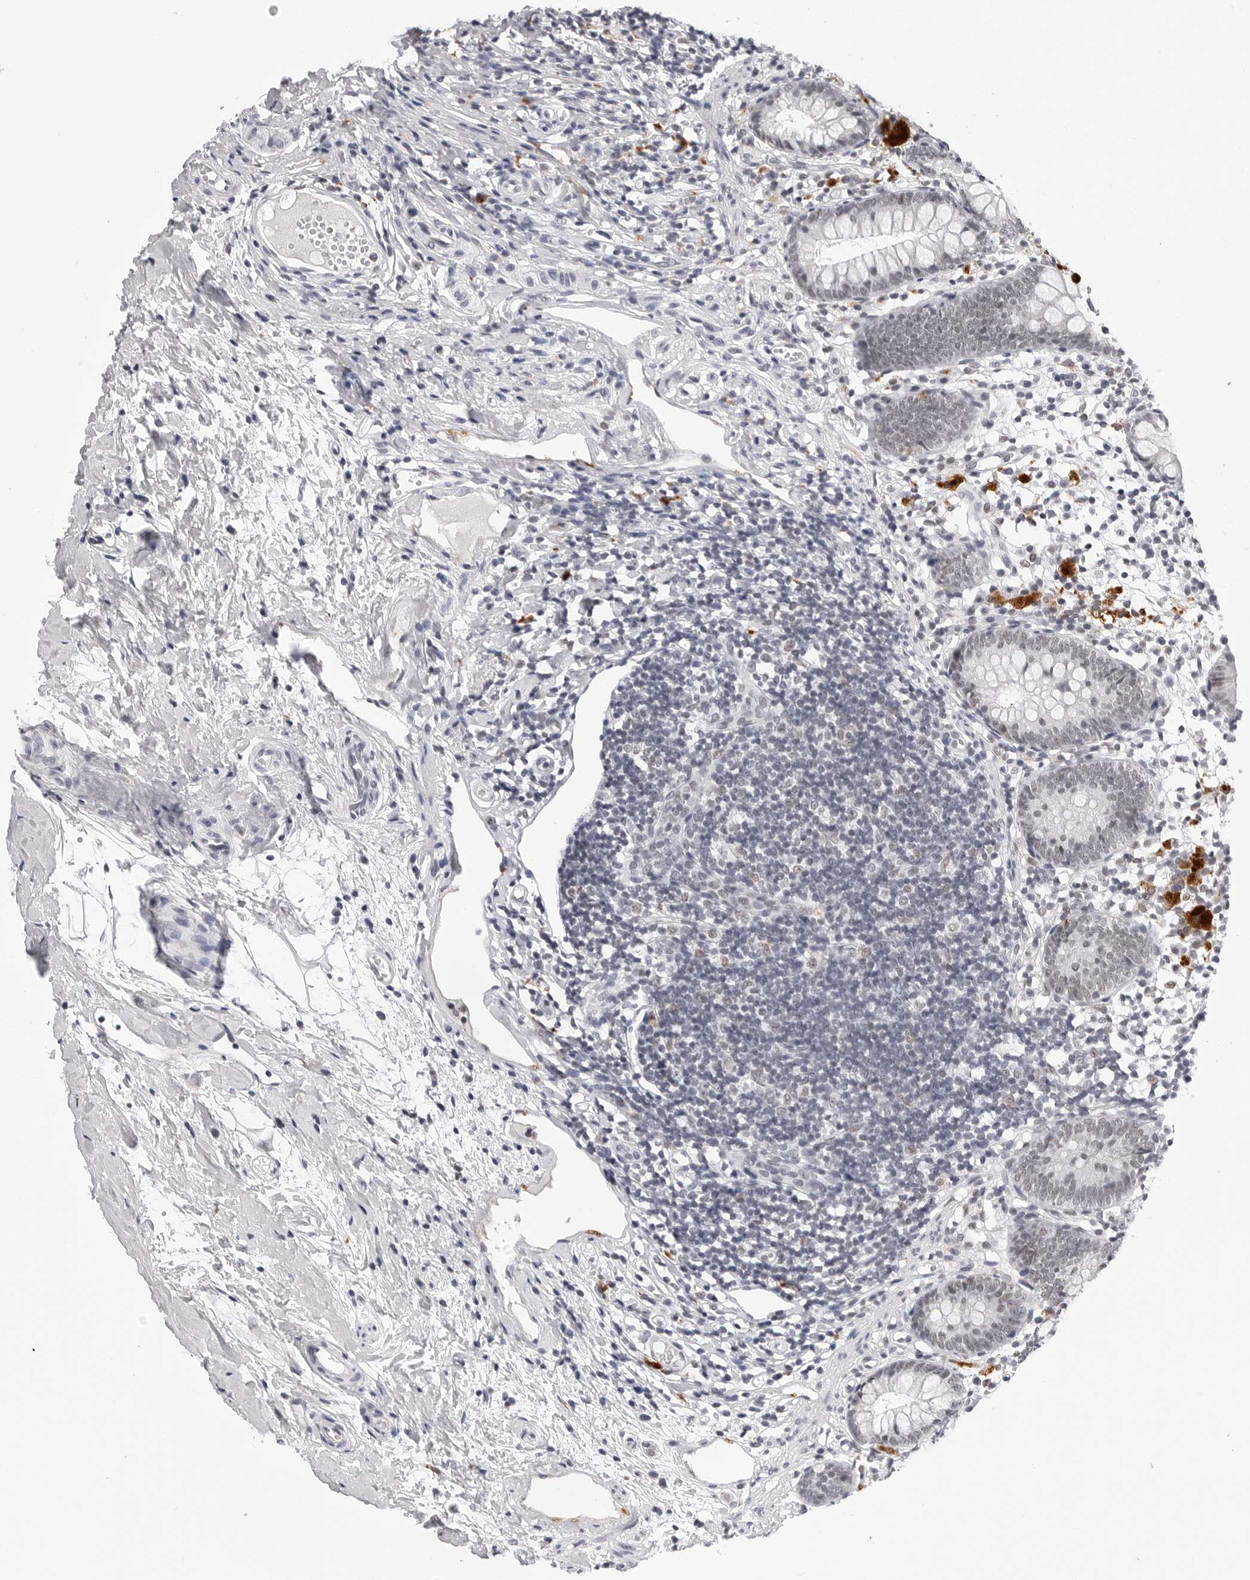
{"staining": {"intensity": "weak", "quantity": ">75%", "location": "nuclear"}, "tissue": "appendix", "cell_type": "Glandular cells", "image_type": "normal", "snomed": [{"axis": "morphology", "description": "Normal tissue, NOS"}, {"axis": "topography", "description": "Appendix"}], "caption": "Weak nuclear staining is appreciated in approximately >75% of glandular cells in benign appendix. (DAB (3,3'-diaminobenzidine) IHC with brightfield microscopy, high magnification).", "gene": "SF3B4", "patient": {"sex": "female", "age": 20}}